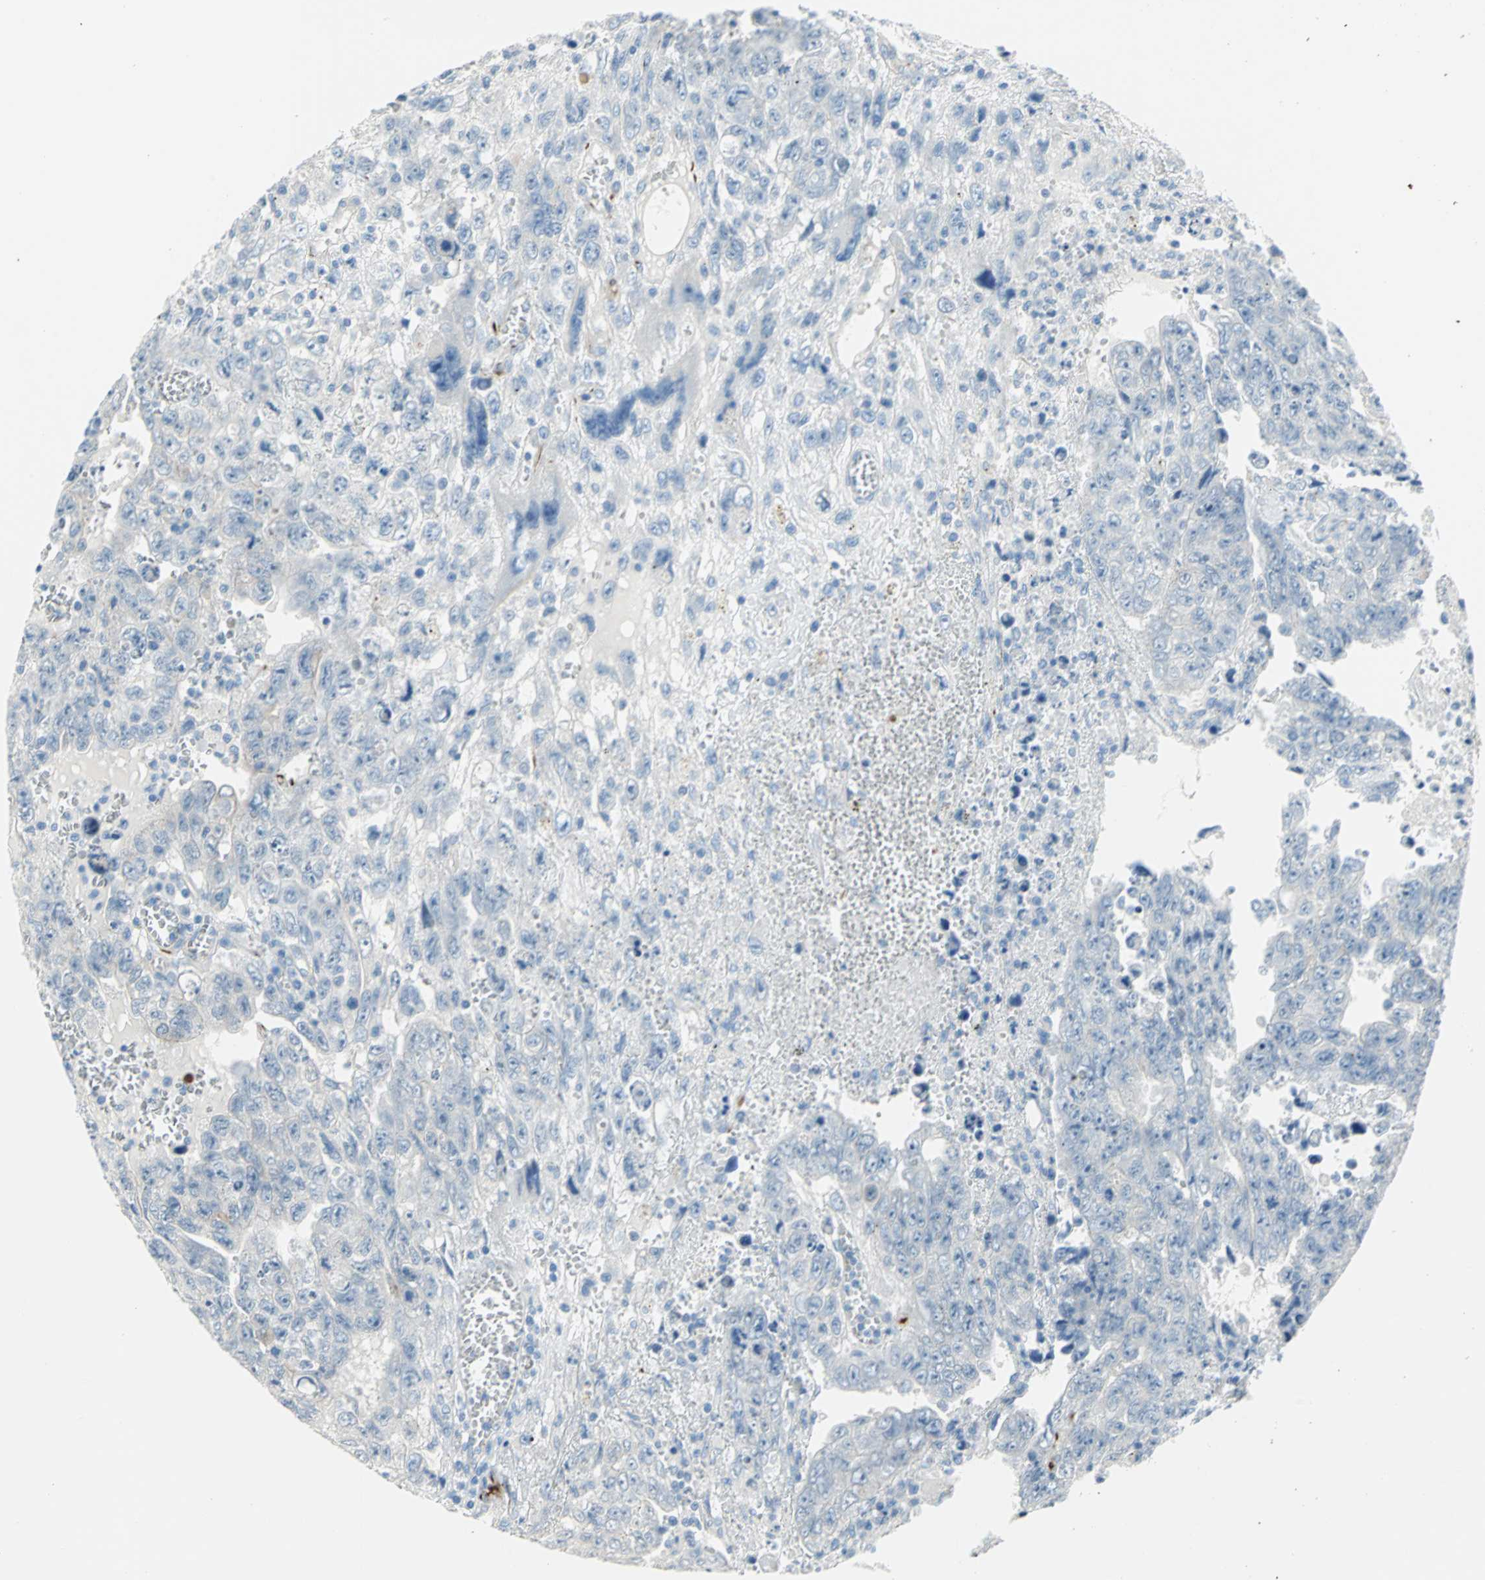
{"staining": {"intensity": "negative", "quantity": "none", "location": "none"}, "tissue": "testis cancer", "cell_type": "Tumor cells", "image_type": "cancer", "snomed": [{"axis": "morphology", "description": "Carcinoma, Embryonal, NOS"}, {"axis": "topography", "description": "Testis"}], "caption": "Testis cancer (embryonal carcinoma) was stained to show a protein in brown. There is no significant expression in tumor cells.", "gene": "ALOX15", "patient": {"sex": "male", "age": 28}}